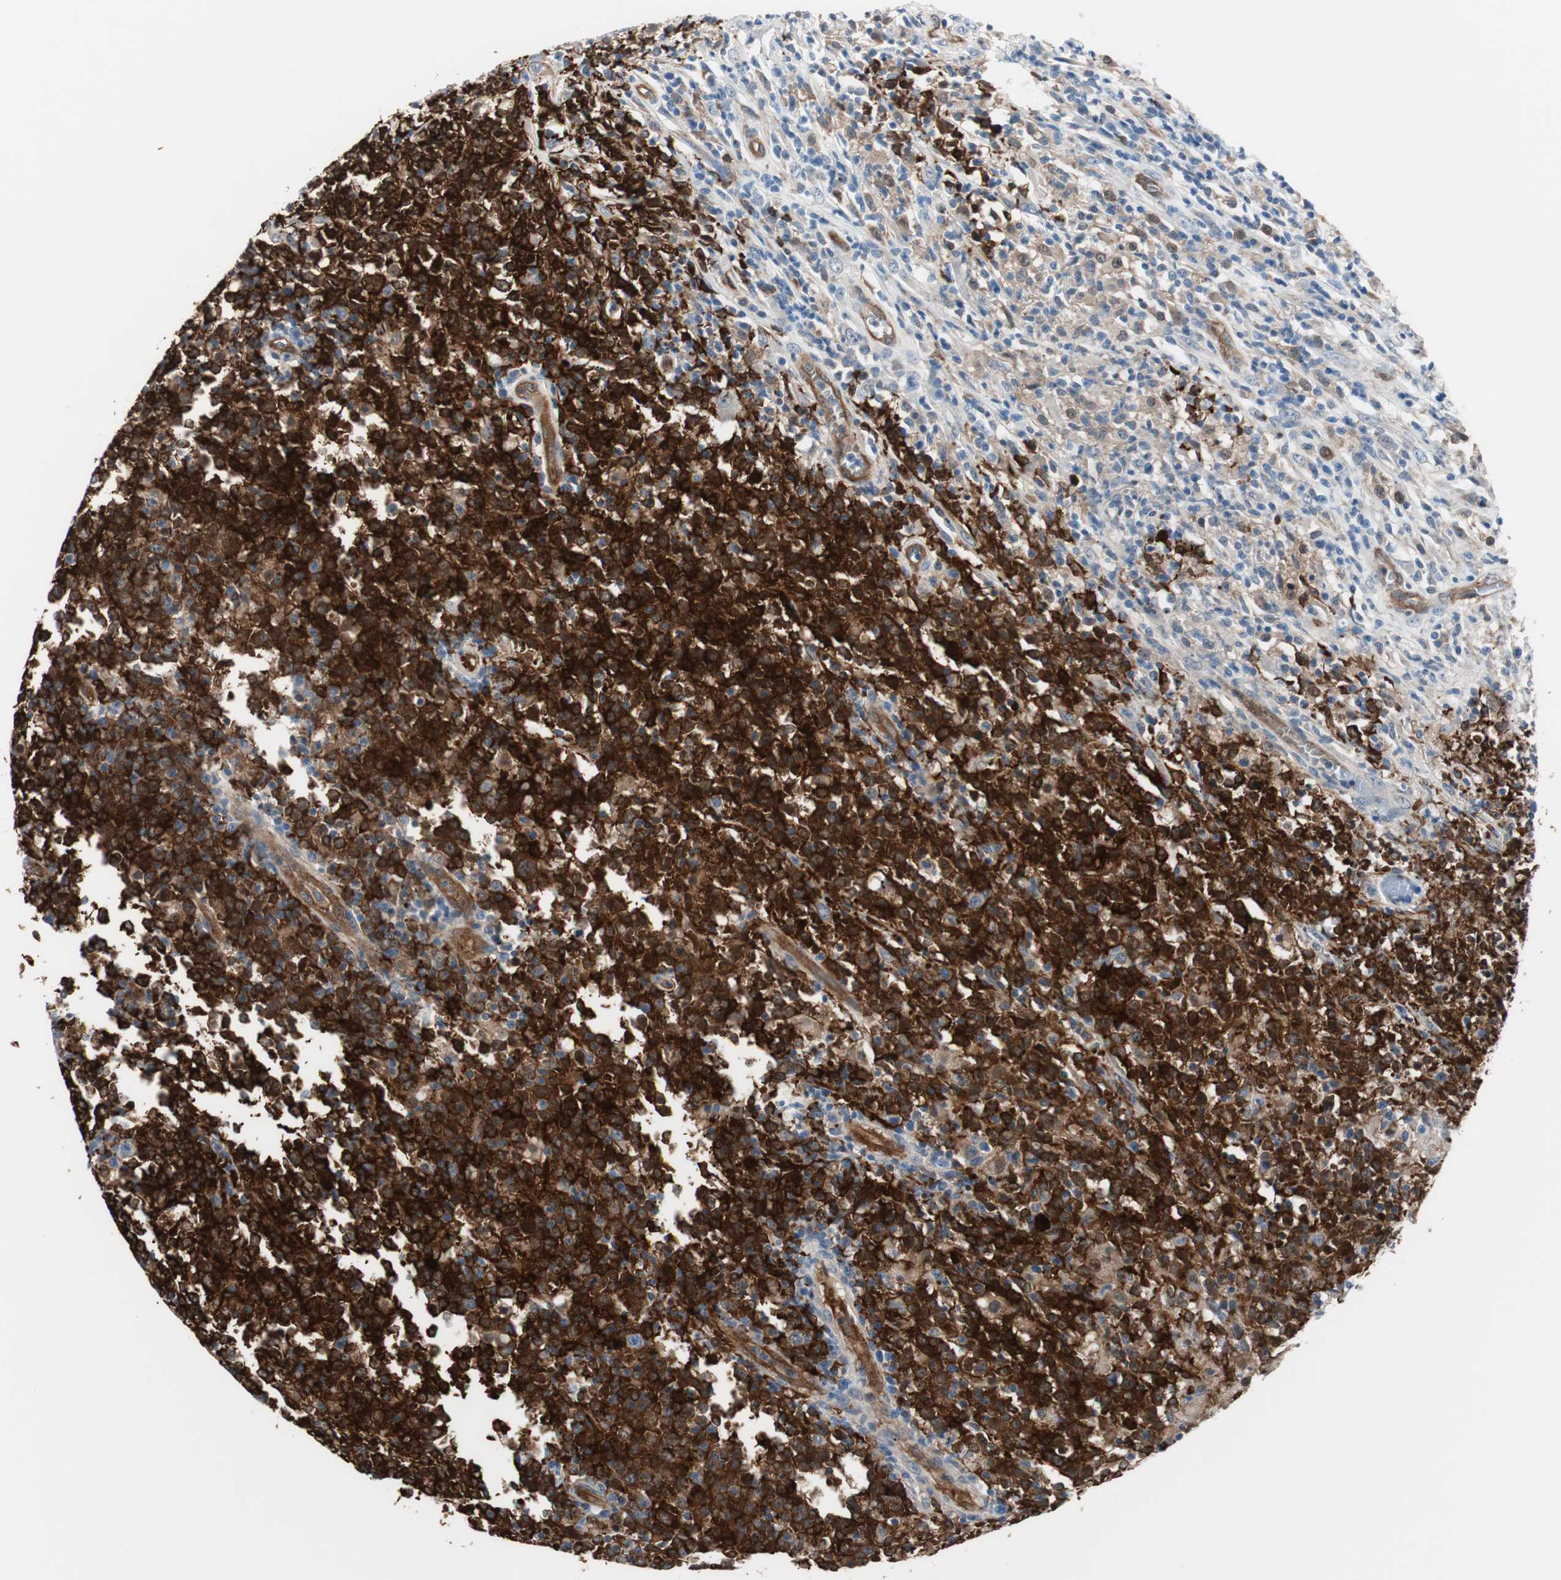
{"staining": {"intensity": "strong", "quantity": ">75%", "location": "cytoplasmic/membranous"}, "tissue": "lymphoma", "cell_type": "Tumor cells", "image_type": "cancer", "snomed": [{"axis": "morphology", "description": "Malignant lymphoma, non-Hodgkin's type, High grade"}, {"axis": "topography", "description": "Lymph node"}], "caption": "About >75% of tumor cells in human malignant lymphoma, non-Hodgkin's type (high-grade) reveal strong cytoplasmic/membranous protein positivity as visualized by brown immunohistochemical staining.", "gene": "SWAP70", "patient": {"sex": "female", "age": 84}}